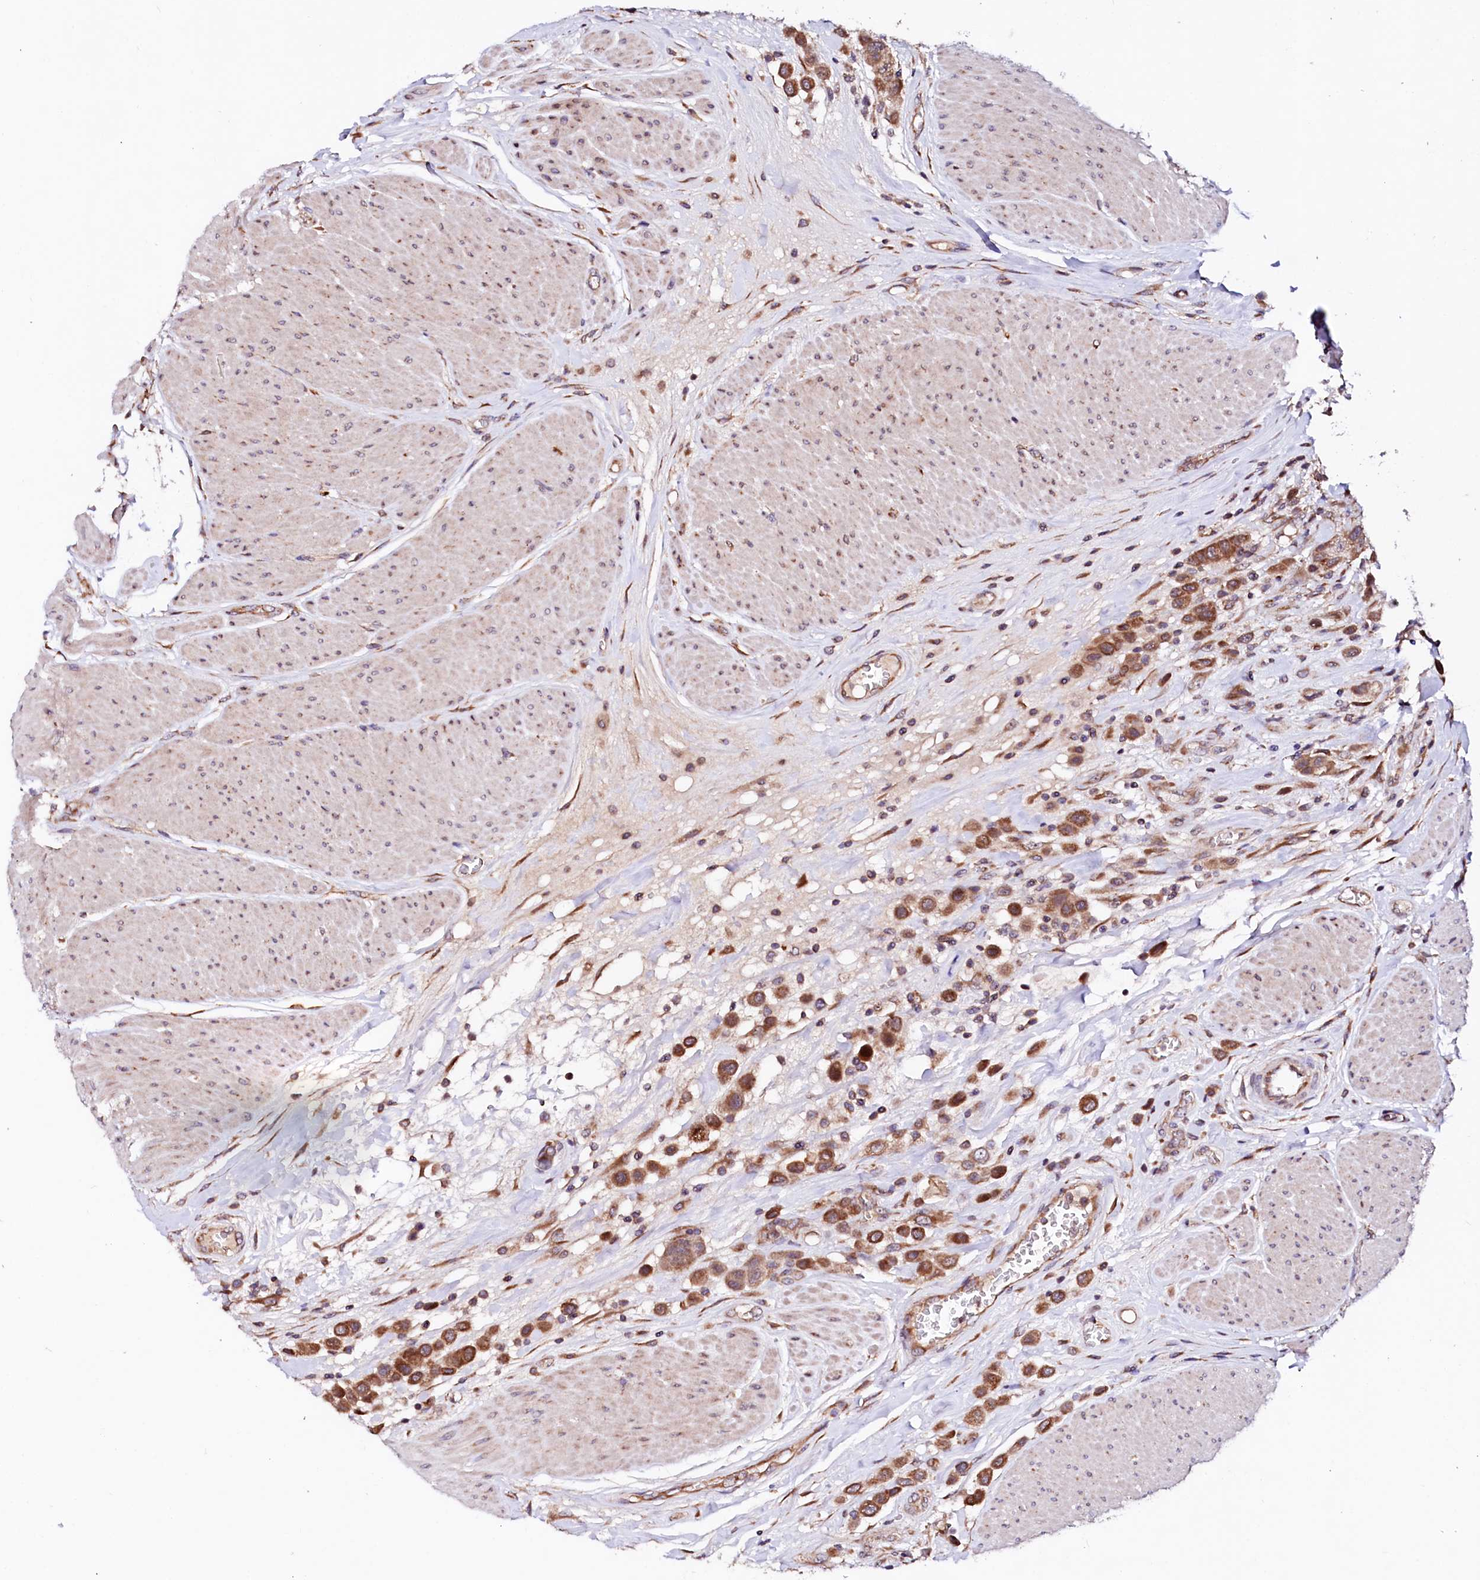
{"staining": {"intensity": "moderate", "quantity": ">75%", "location": "cytoplasmic/membranous"}, "tissue": "urothelial cancer", "cell_type": "Tumor cells", "image_type": "cancer", "snomed": [{"axis": "morphology", "description": "Urothelial carcinoma, High grade"}, {"axis": "topography", "description": "Urinary bladder"}], "caption": "Urothelial cancer tissue displays moderate cytoplasmic/membranous positivity in about >75% of tumor cells", "gene": "UBE3C", "patient": {"sex": "male", "age": 50}}